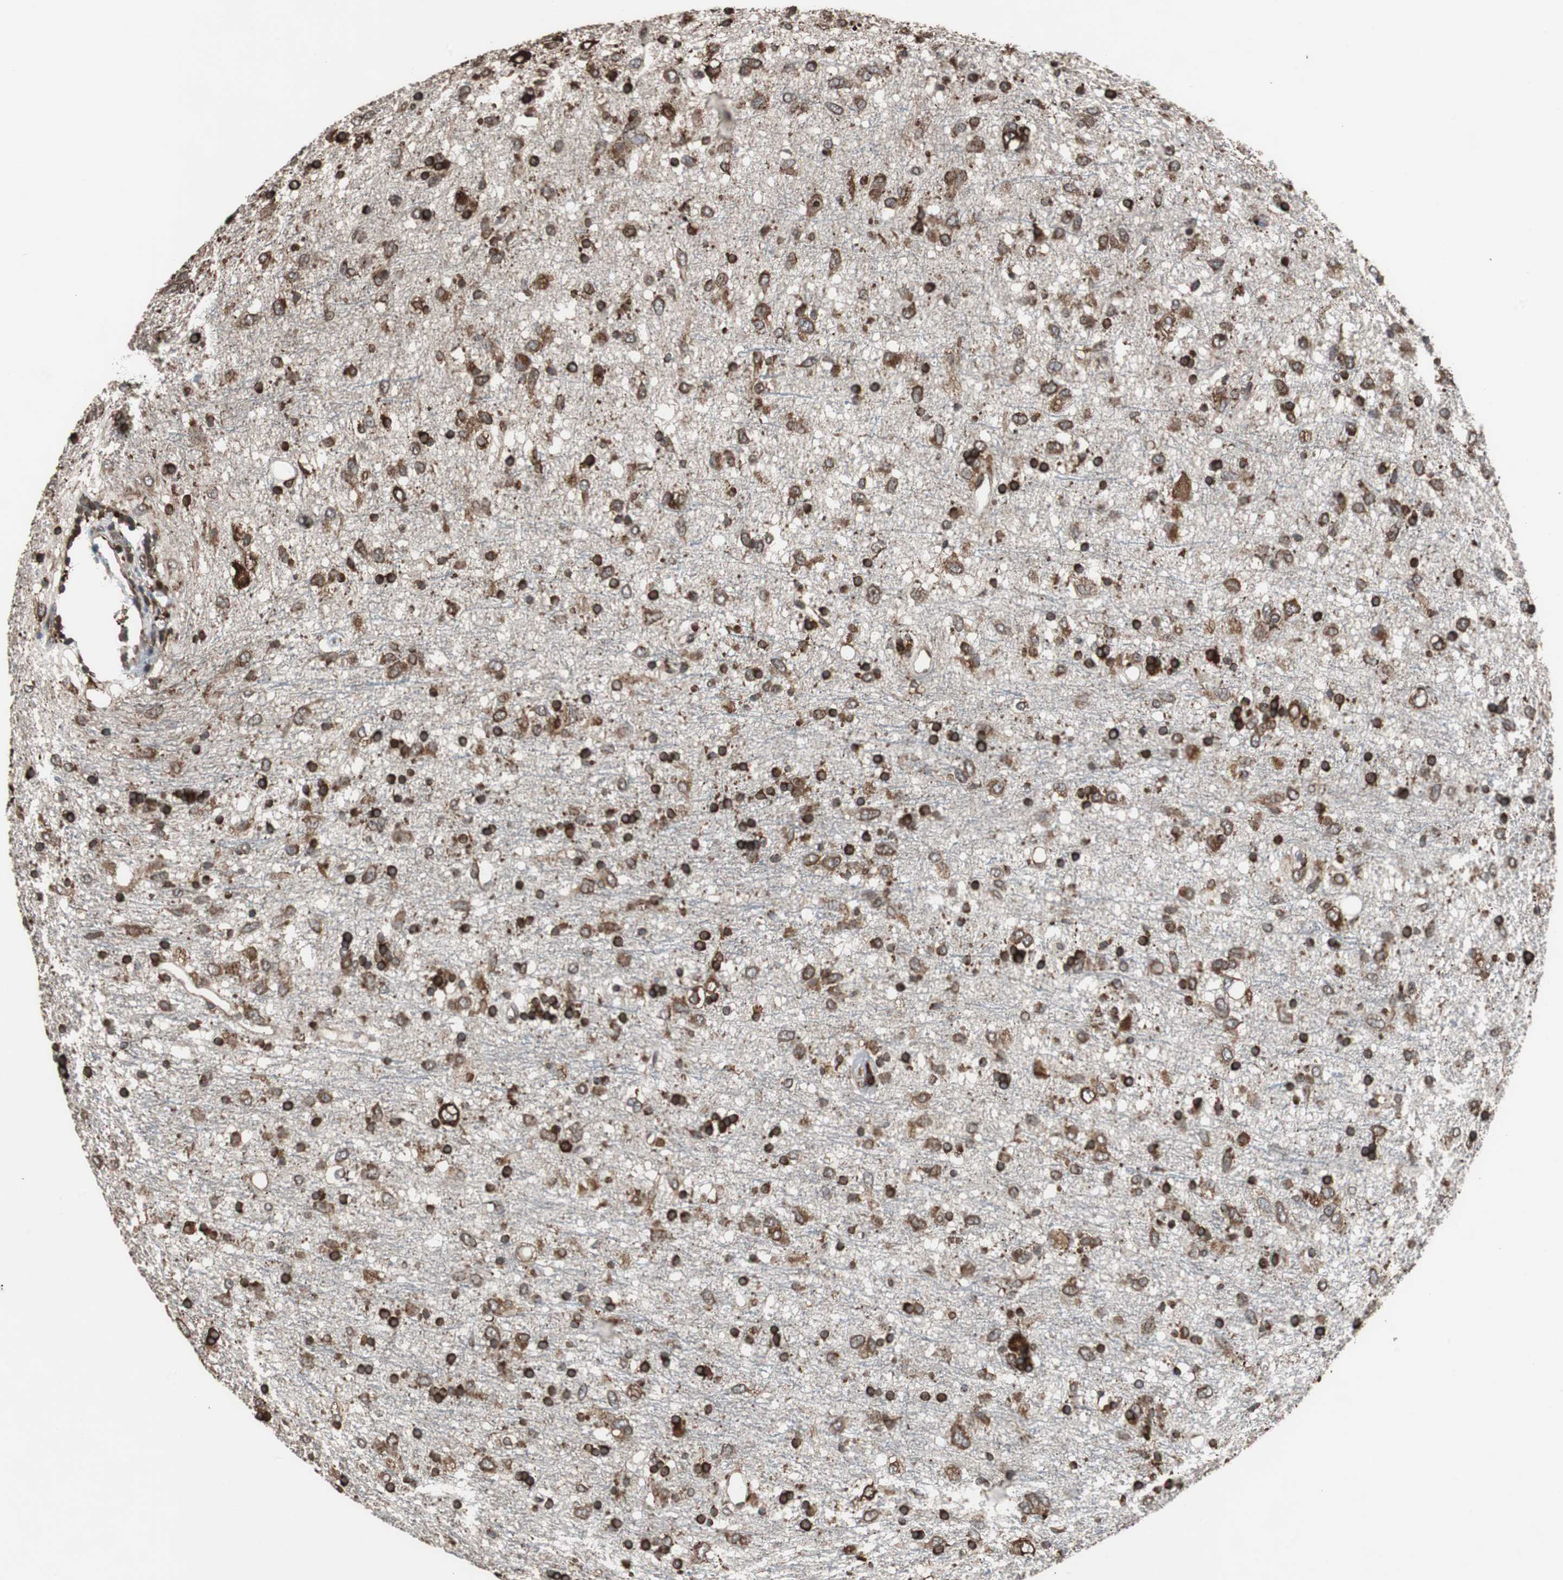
{"staining": {"intensity": "strong", "quantity": ">75%", "location": "cytoplasmic/membranous"}, "tissue": "glioma", "cell_type": "Tumor cells", "image_type": "cancer", "snomed": [{"axis": "morphology", "description": "Glioma, malignant, Low grade"}, {"axis": "topography", "description": "Brain"}], "caption": "There is high levels of strong cytoplasmic/membranous positivity in tumor cells of glioma, as demonstrated by immunohistochemical staining (brown color).", "gene": "USP10", "patient": {"sex": "male", "age": 77}}